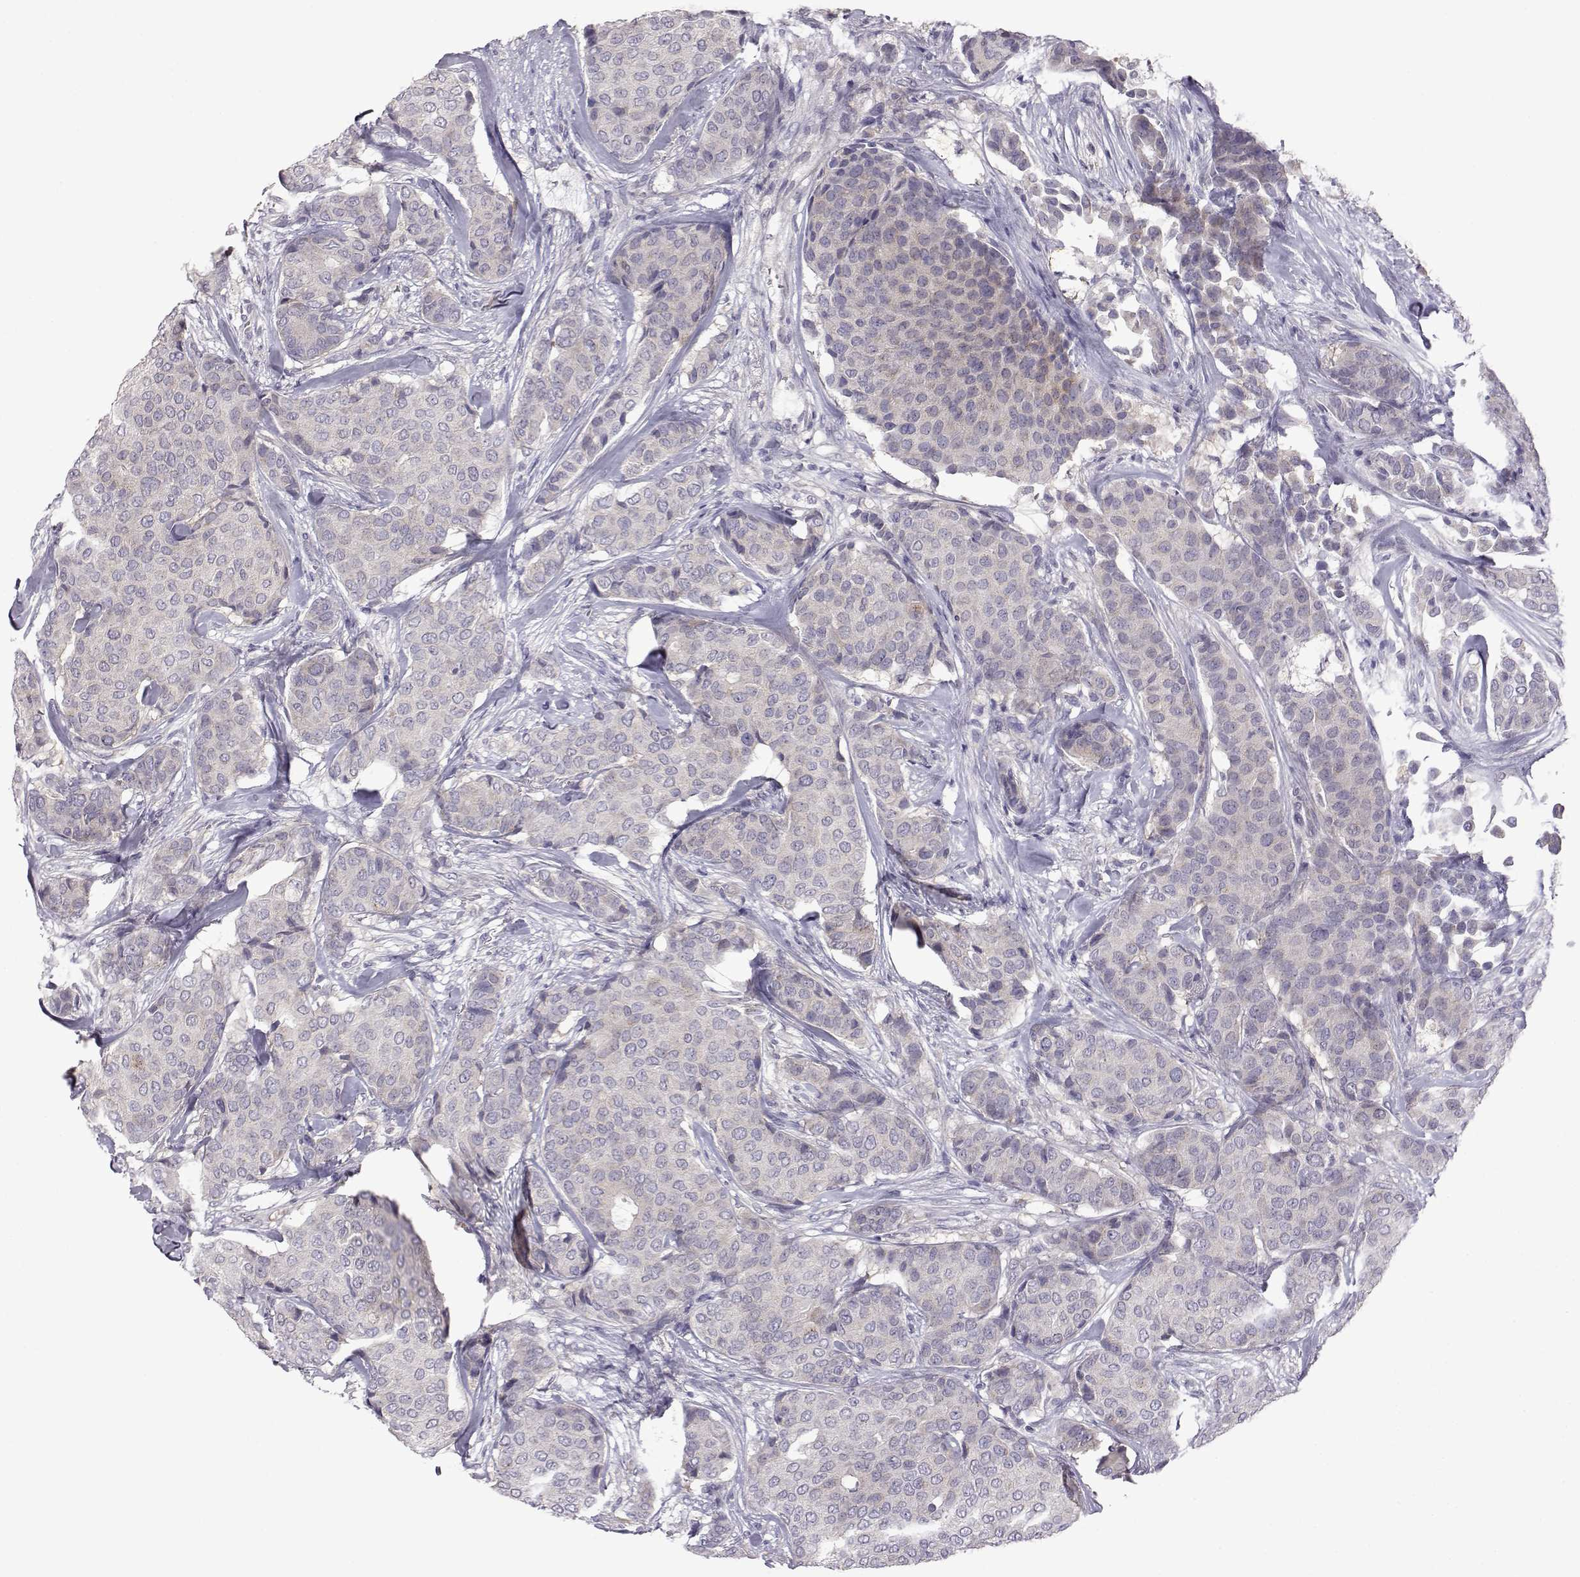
{"staining": {"intensity": "weak", "quantity": "<25%", "location": "cytoplasmic/membranous"}, "tissue": "breast cancer", "cell_type": "Tumor cells", "image_type": "cancer", "snomed": [{"axis": "morphology", "description": "Duct carcinoma"}, {"axis": "topography", "description": "Breast"}], "caption": "Tumor cells show no significant positivity in breast infiltrating ductal carcinoma.", "gene": "VGF", "patient": {"sex": "female", "age": 75}}